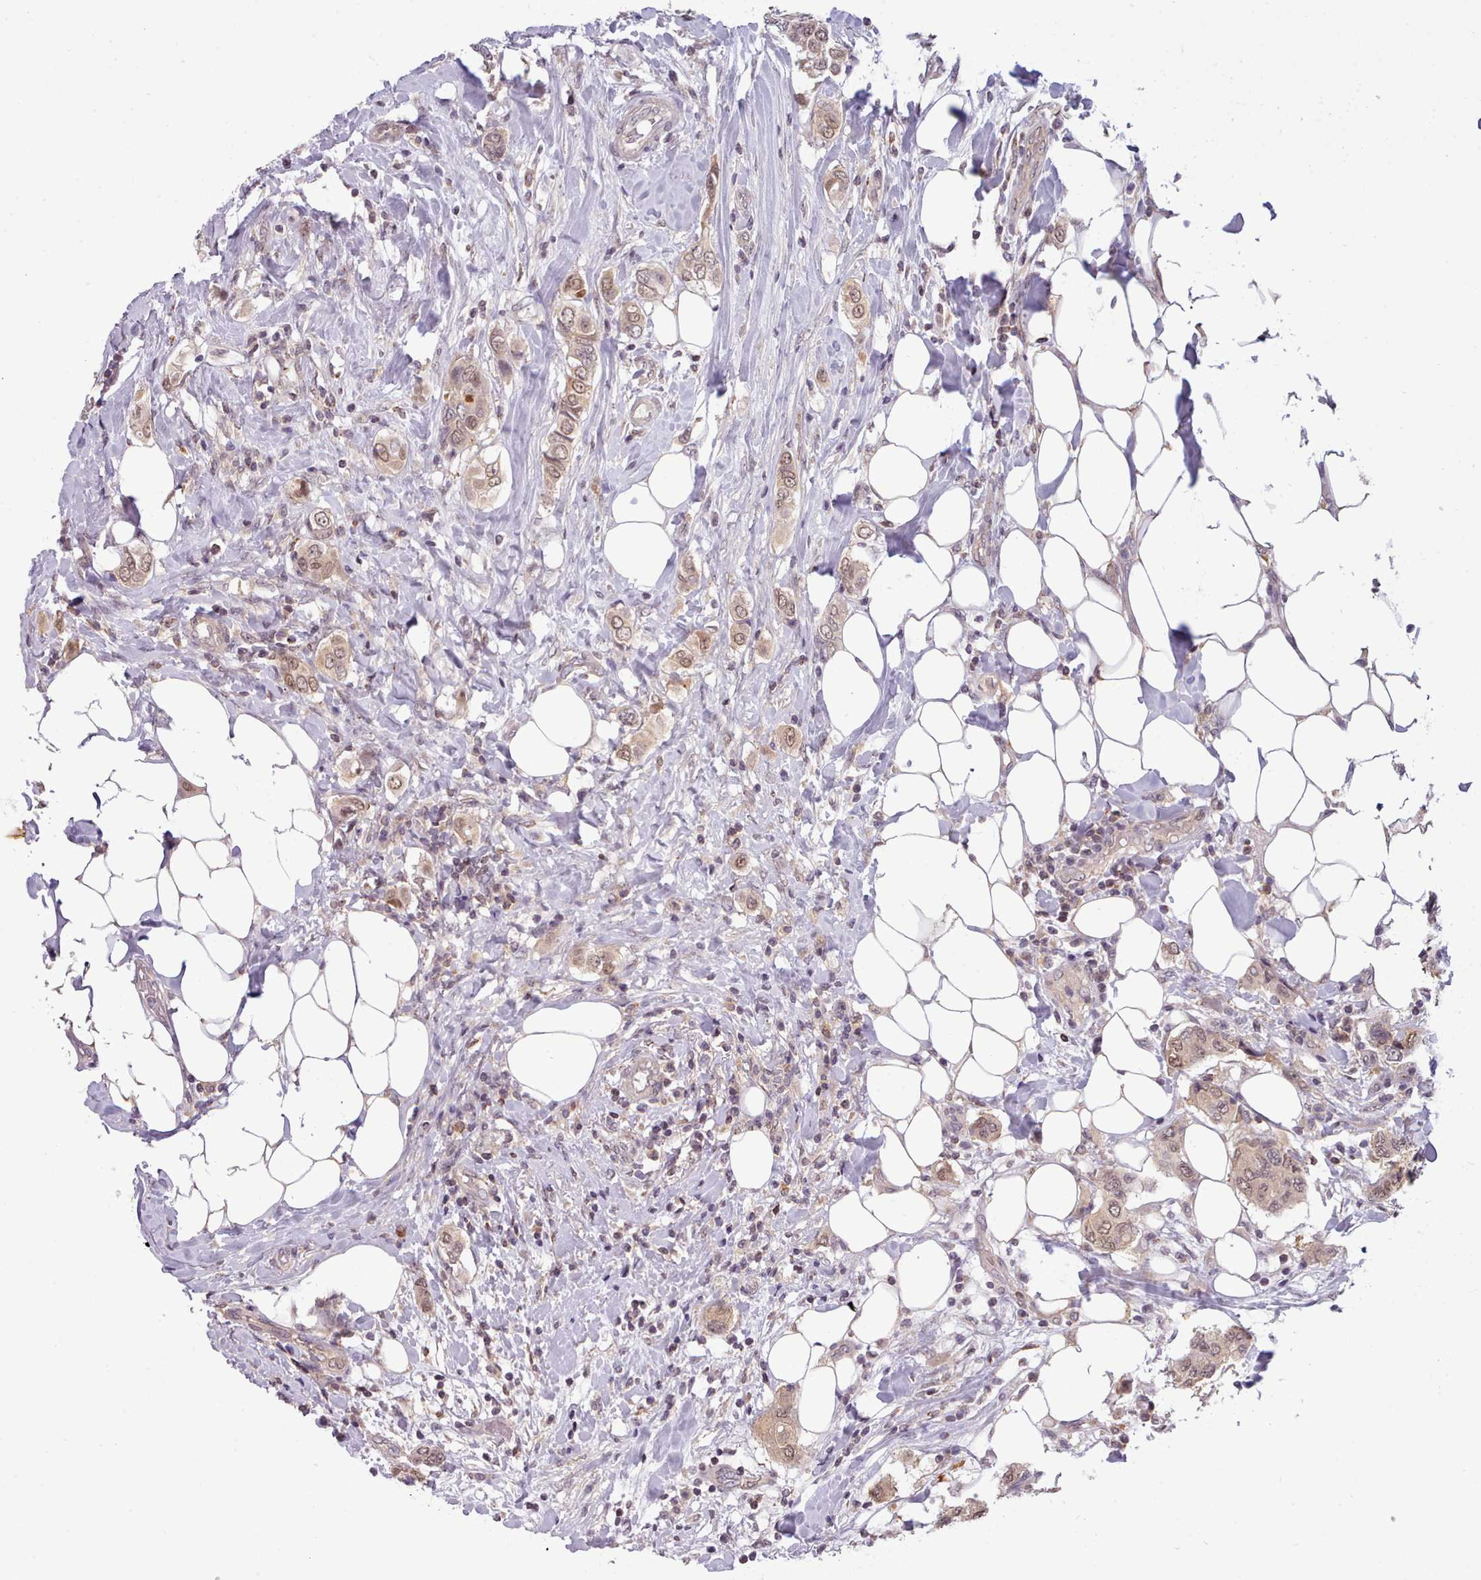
{"staining": {"intensity": "moderate", "quantity": ">75%", "location": "cytoplasmic/membranous,nuclear"}, "tissue": "breast cancer", "cell_type": "Tumor cells", "image_type": "cancer", "snomed": [{"axis": "morphology", "description": "Lobular carcinoma"}, {"axis": "topography", "description": "Breast"}], "caption": "Tumor cells exhibit moderate cytoplasmic/membranous and nuclear expression in approximately >75% of cells in breast cancer (lobular carcinoma).", "gene": "ARL17A", "patient": {"sex": "female", "age": 51}}